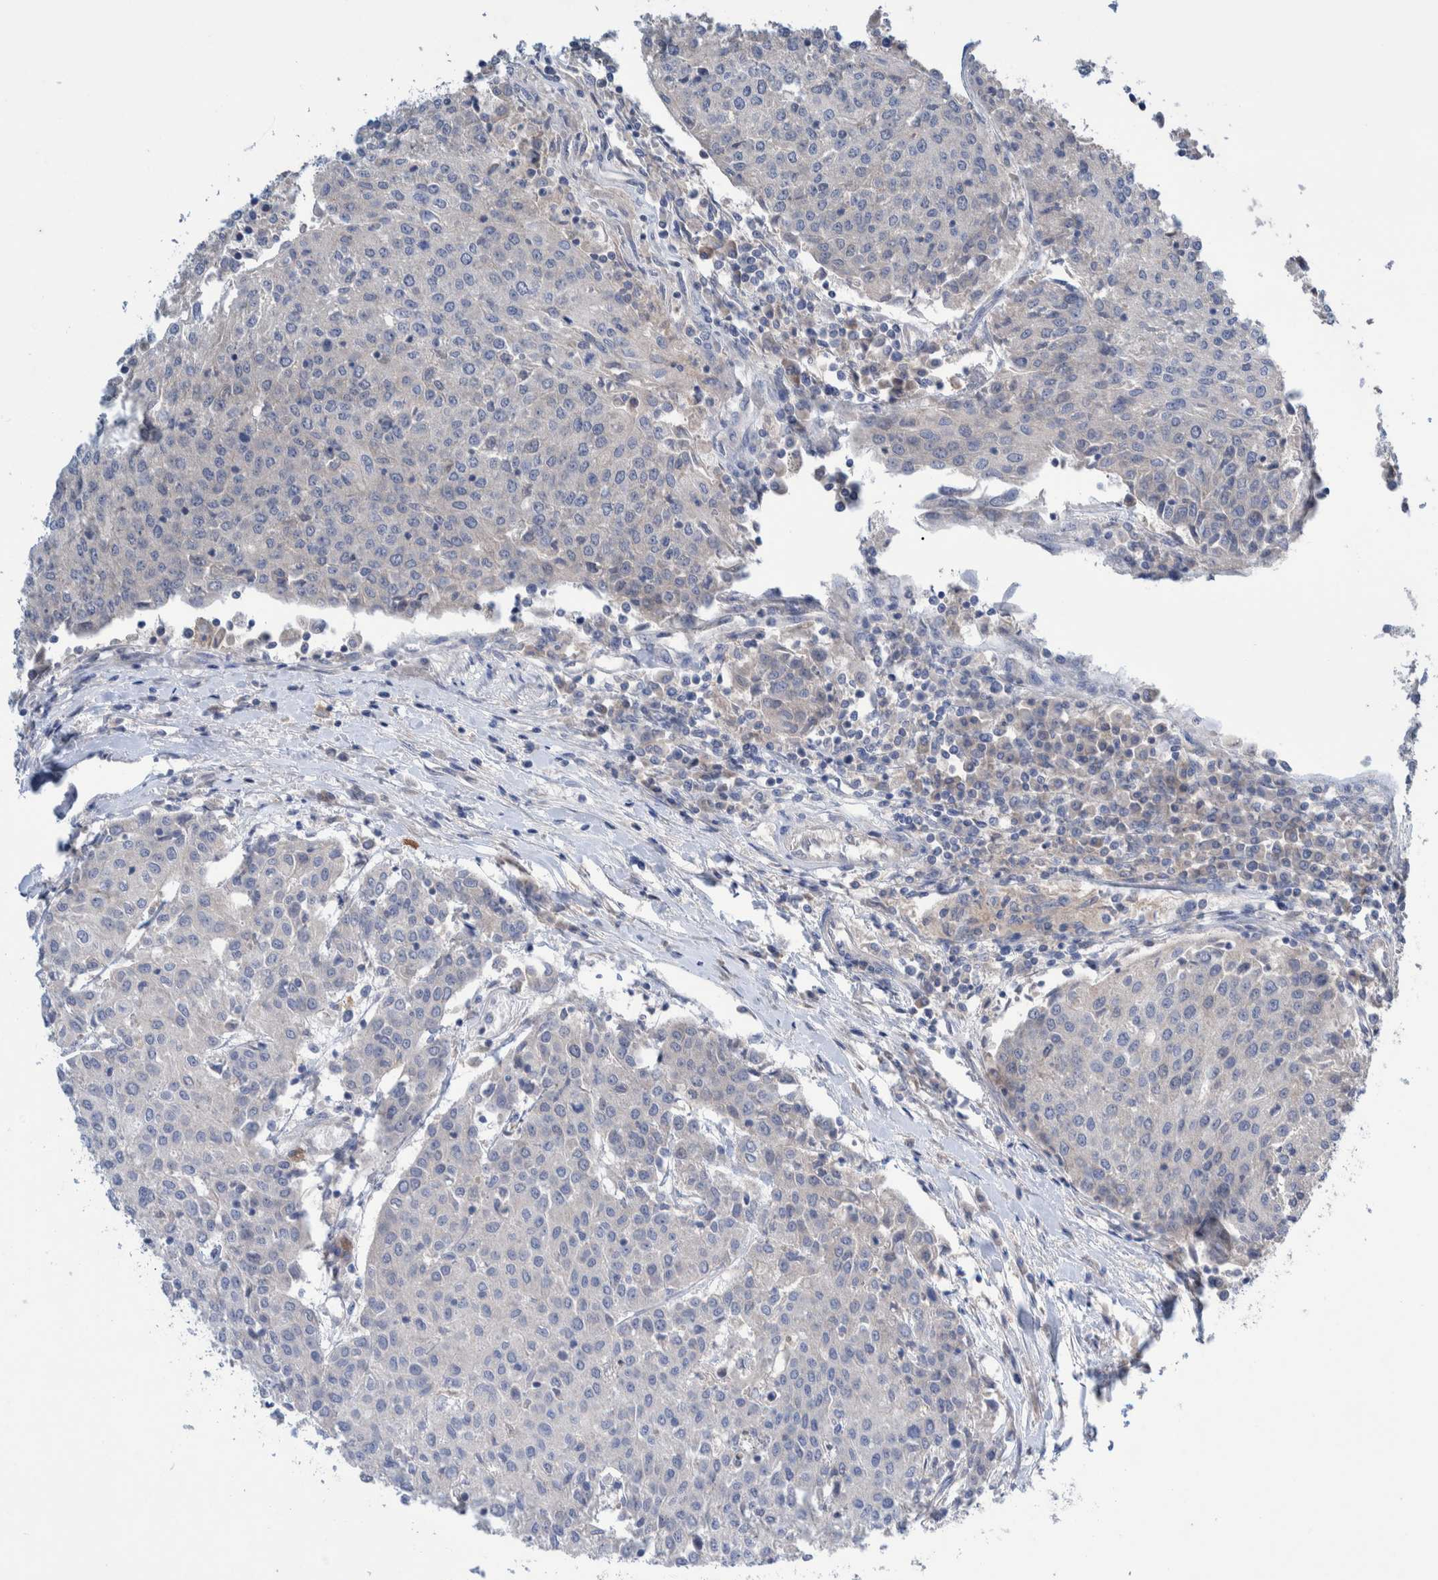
{"staining": {"intensity": "negative", "quantity": "none", "location": "none"}, "tissue": "urothelial cancer", "cell_type": "Tumor cells", "image_type": "cancer", "snomed": [{"axis": "morphology", "description": "Urothelial carcinoma, High grade"}, {"axis": "topography", "description": "Urinary bladder"}], "caption": "Protein analysis of urothelial cancer demonstrates no significant expression in tumor cells.", "gene": "PLPBP", "patient": {"sex": "female", "age": 85}}